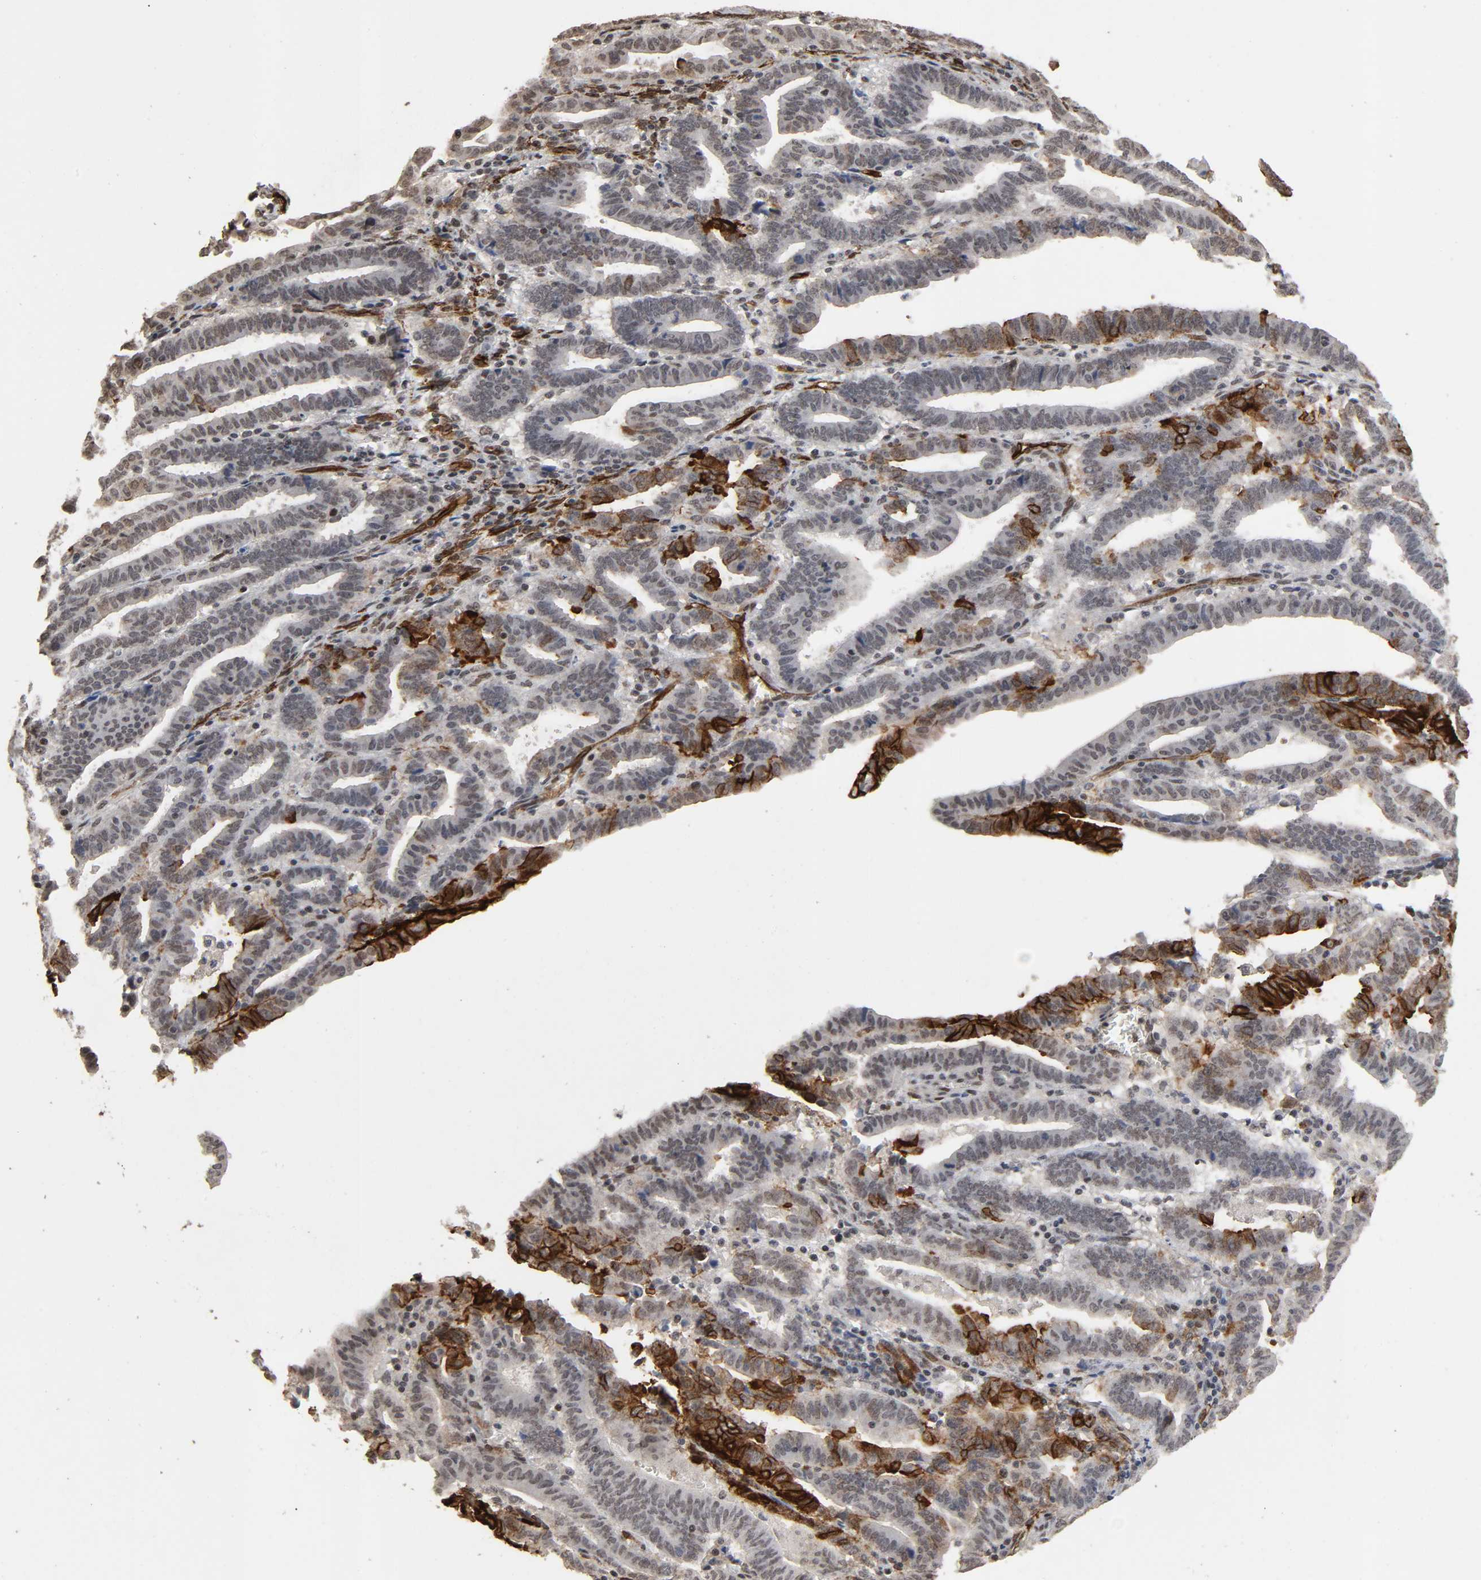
{"staining": {"intensity": "strong", "quantity": "<25%", "location": "cytoplasmic/membranous"}, "tissue": "endometrial cancer", "cell_type": "Tumor cells", "image_type": "cancer", "snomed": [{"axis": "morphology", "description": "Adenocarcinoma, NOS"}, {"axis": "topography", "description": "Uterus"}], "caption": "Brown immunohistochemical staining in human endometrial adenocarcinoma exhibits strong cytoplasmic/membranous staining in about <25% of tumor cells. The protein of interest is shown in brown color, while the nuclei are stained blue.", "gene": "AHNAK2", "patient": {"sex": "female", "age": 83}}